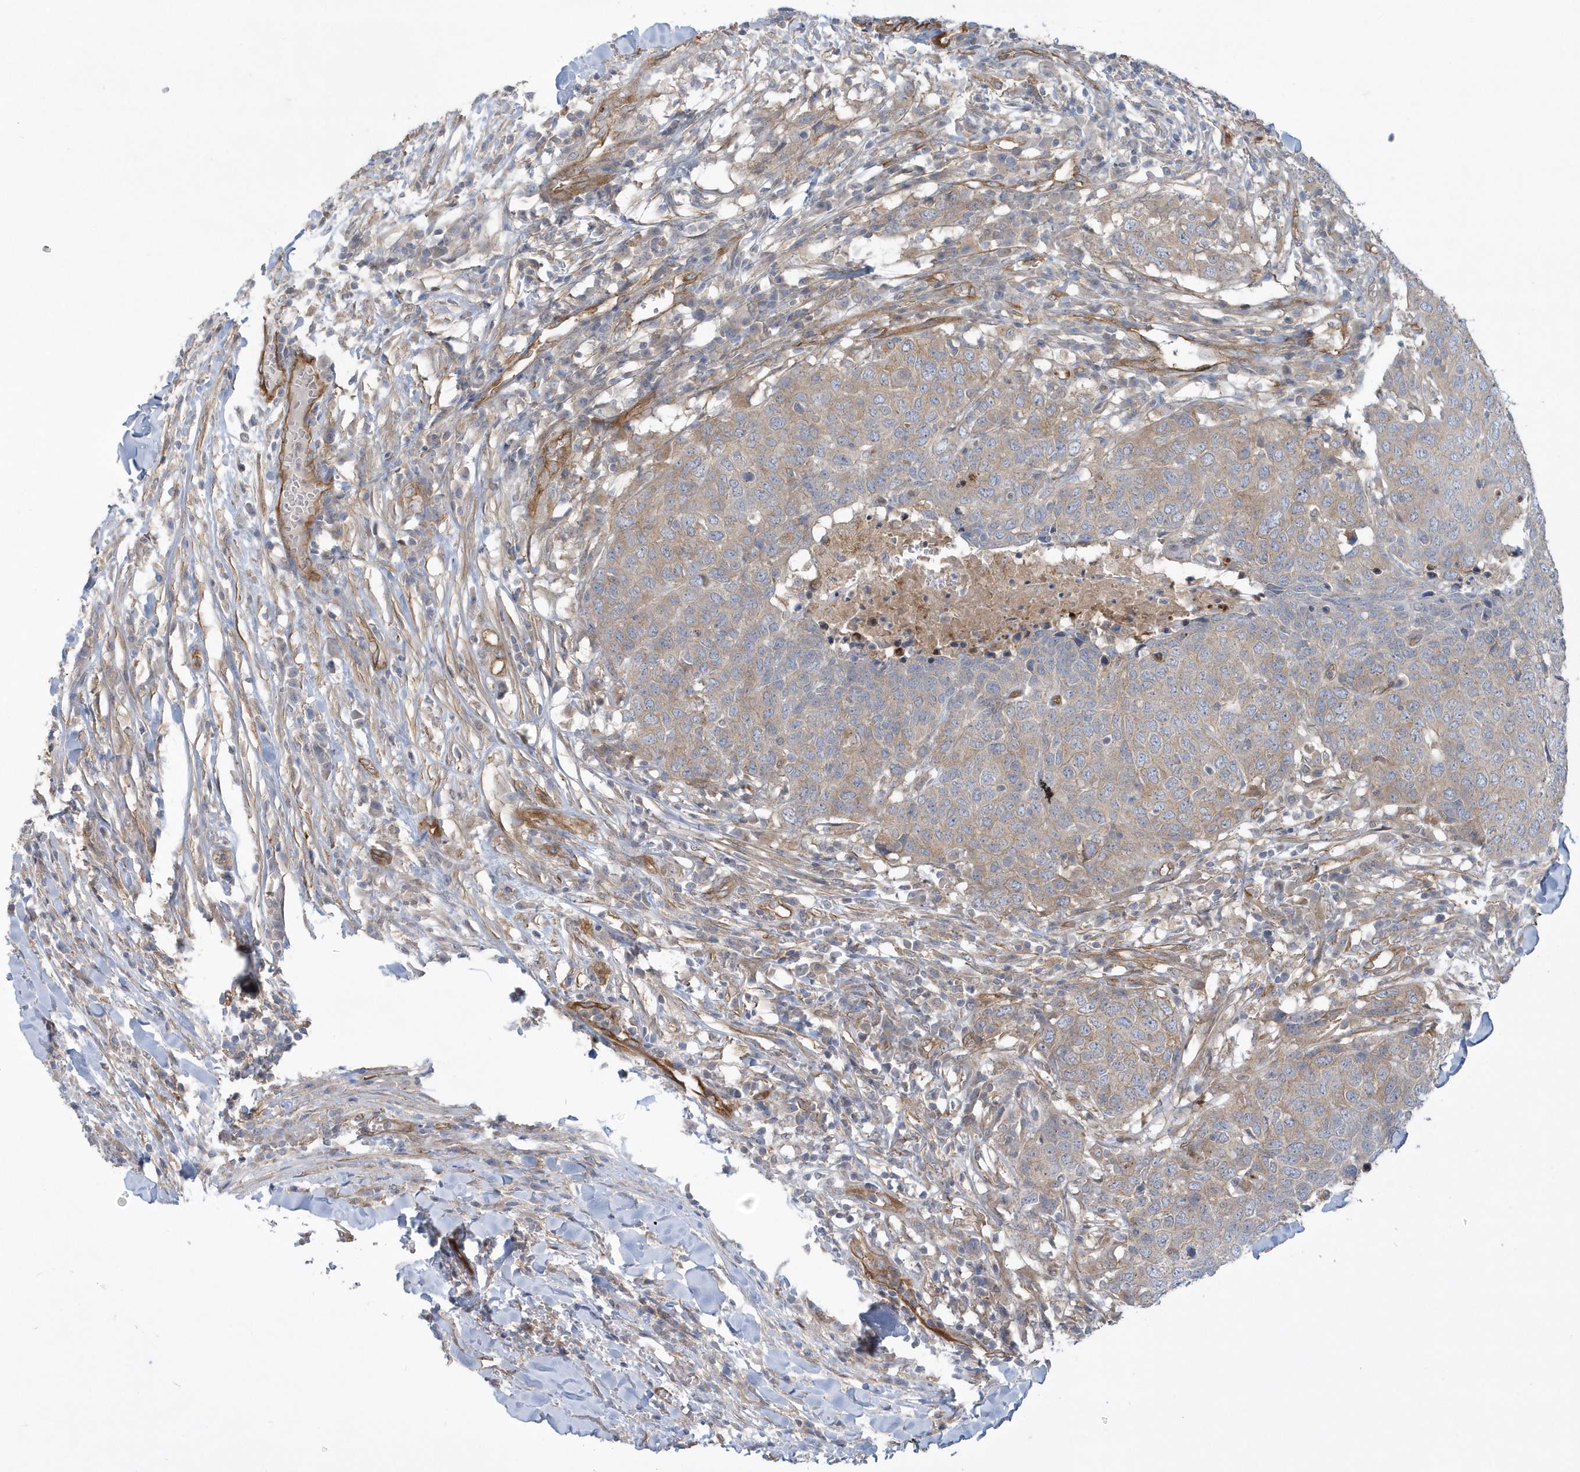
{"staining": {"intensity": "weak", "quantity": "25%-75%", "location": "cytoplasmic/membranous"}, "tissue": "head and neck cancer", "cell_type": "Tumor cells", "image_type": "cancer", "snomed": [{"axis": "morphology", "description": "Squamous cell carcinoma, NOS"}, {"axis": "topography", "description": "Head-Neck"}], "caption": "Immunohistochemical staining of human head and neck cancer (squamous cell carcinoma) reveals weak cytoplasmic/membranous protein expression in approximately 25%-75% of tumor cells.", "gene": "RAI14", "patient": {"sex": "male", "age": 66}}